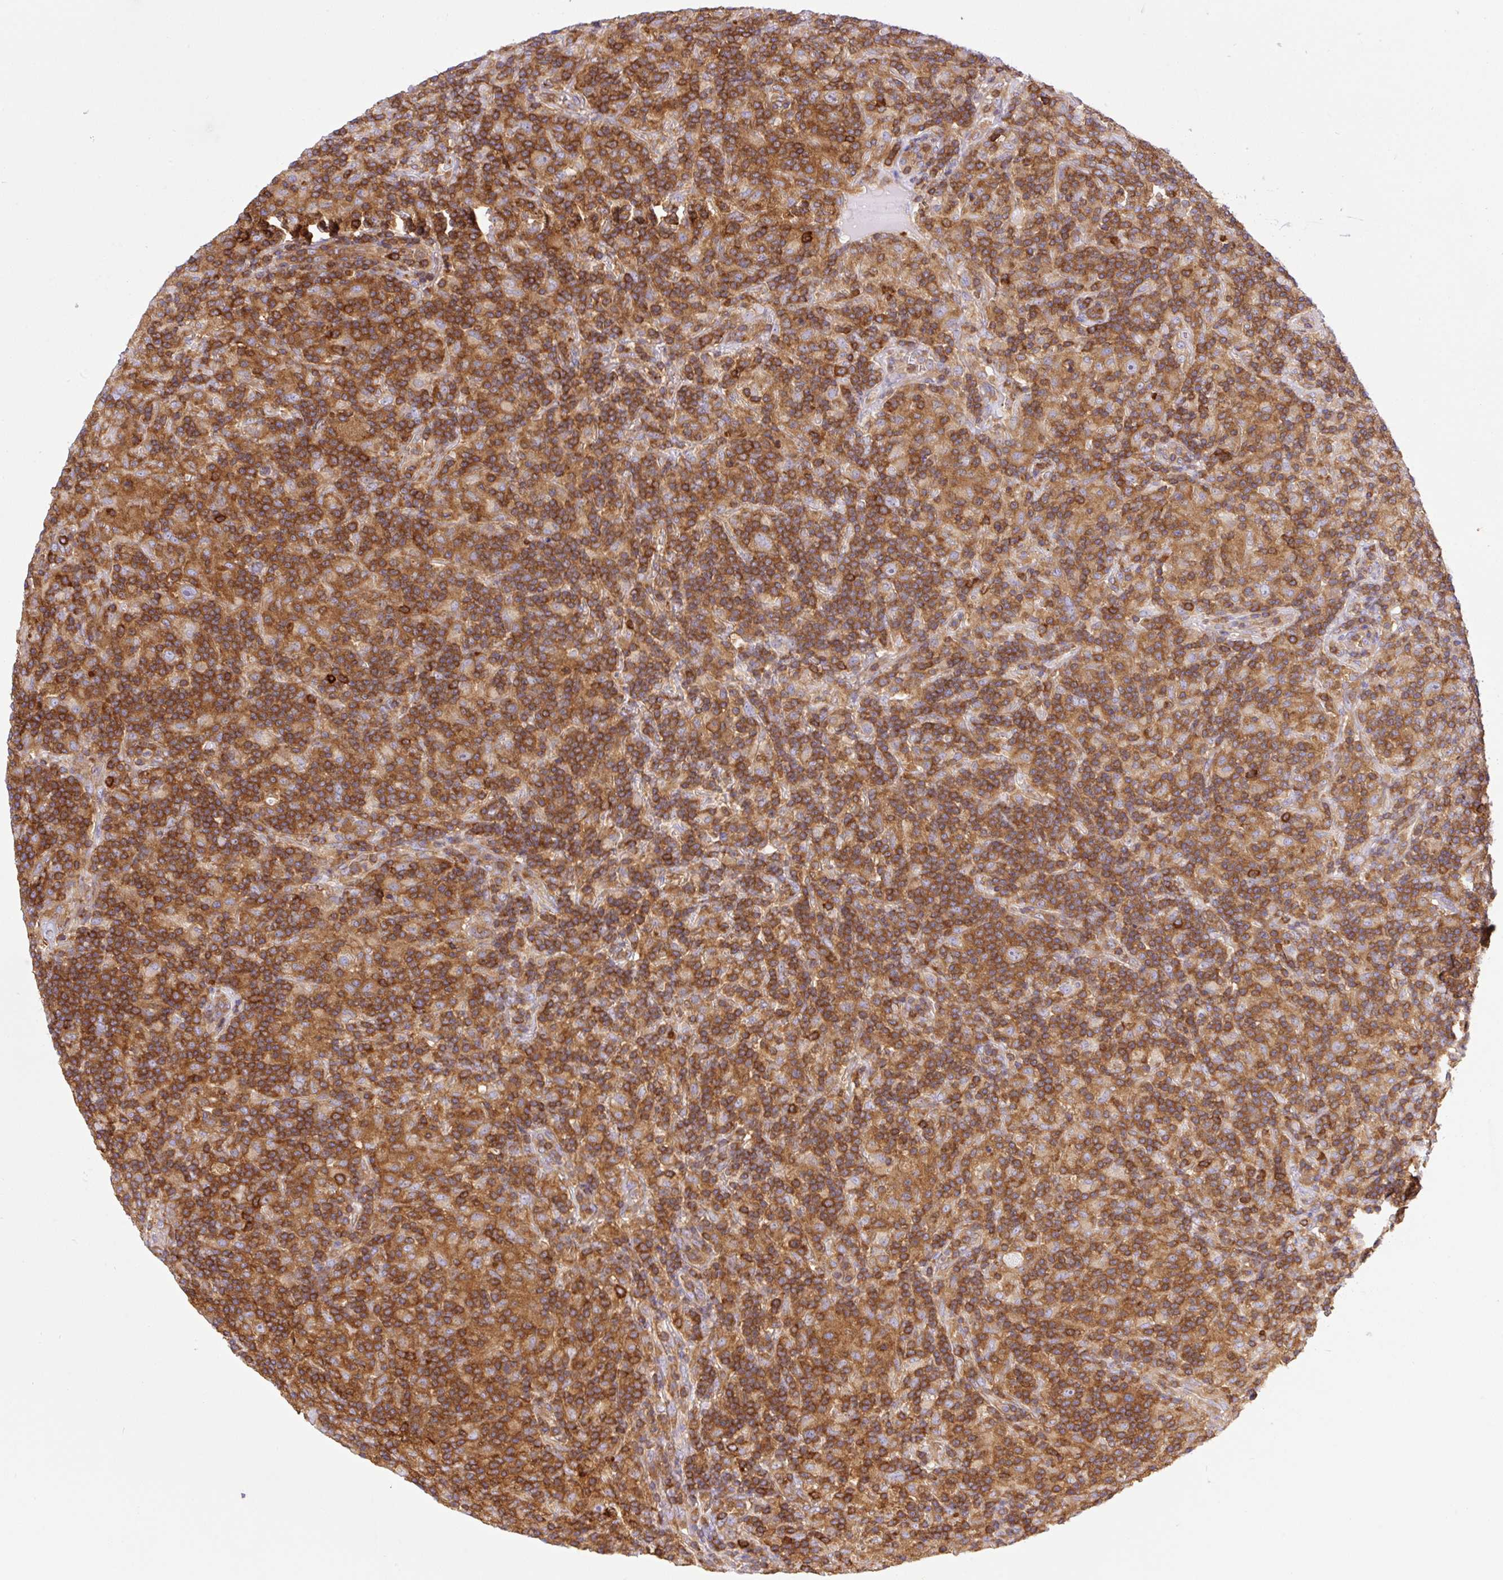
{"staining": {"intensity": "weak", "quantity": ">75%", "location": "cytoplasmic/membranous"}, "tissue": "lymphoma", "cell_type": "Tumor cells", "image_type": "cancer", "snomed": [{"axis": "morphology", "description": "Hodgkin's disease, NOS"}, {"axis": "topography", "description": "Lymph node"}], "caption": "Approximately >75% of tumor cells in human Hodgkin's disease exhibit weak cytoplasmic/membranous protein expression as visualized by brown immunohistochemical staining.", "gene": "DNM2", "patient": {"sex": "male", "age": 70}}